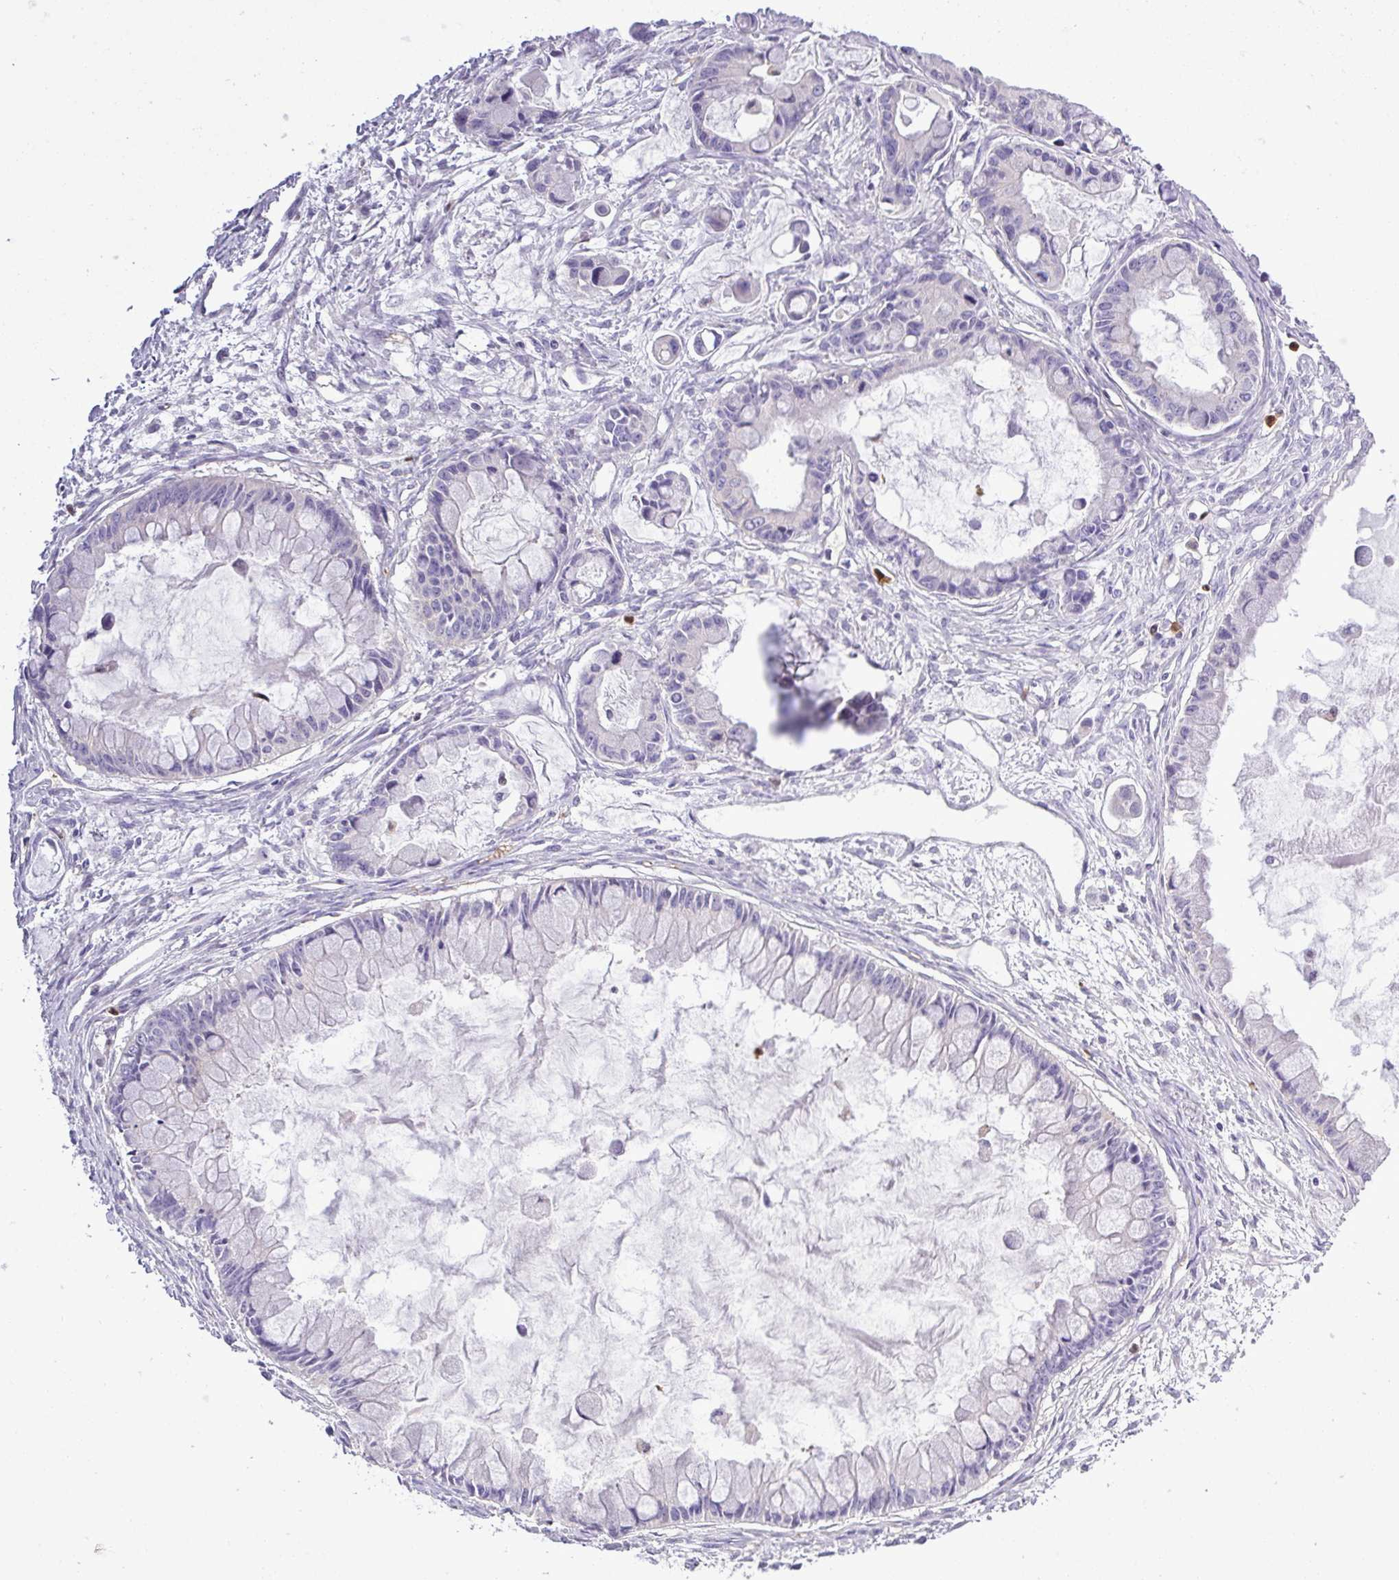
{"staining": {"intensity": "negative", "quantity": "none", "location": "none"}, "tissue": "ovarian cancer", "cell_type": "Tumor cells", "image_type": "cancer", "snomed": [{"axis": "morphology", "description": "Cystadenocarcinoma, mucinous, NOS"}, {"axis": "topography", "description": "Ovary"}], "caption": "Immunohistochemical staining of ovarian cancer shows no significant expression in tumor cells.", "gene": "MGAT4B", "patient": {"sex": "female", "age": 63}}